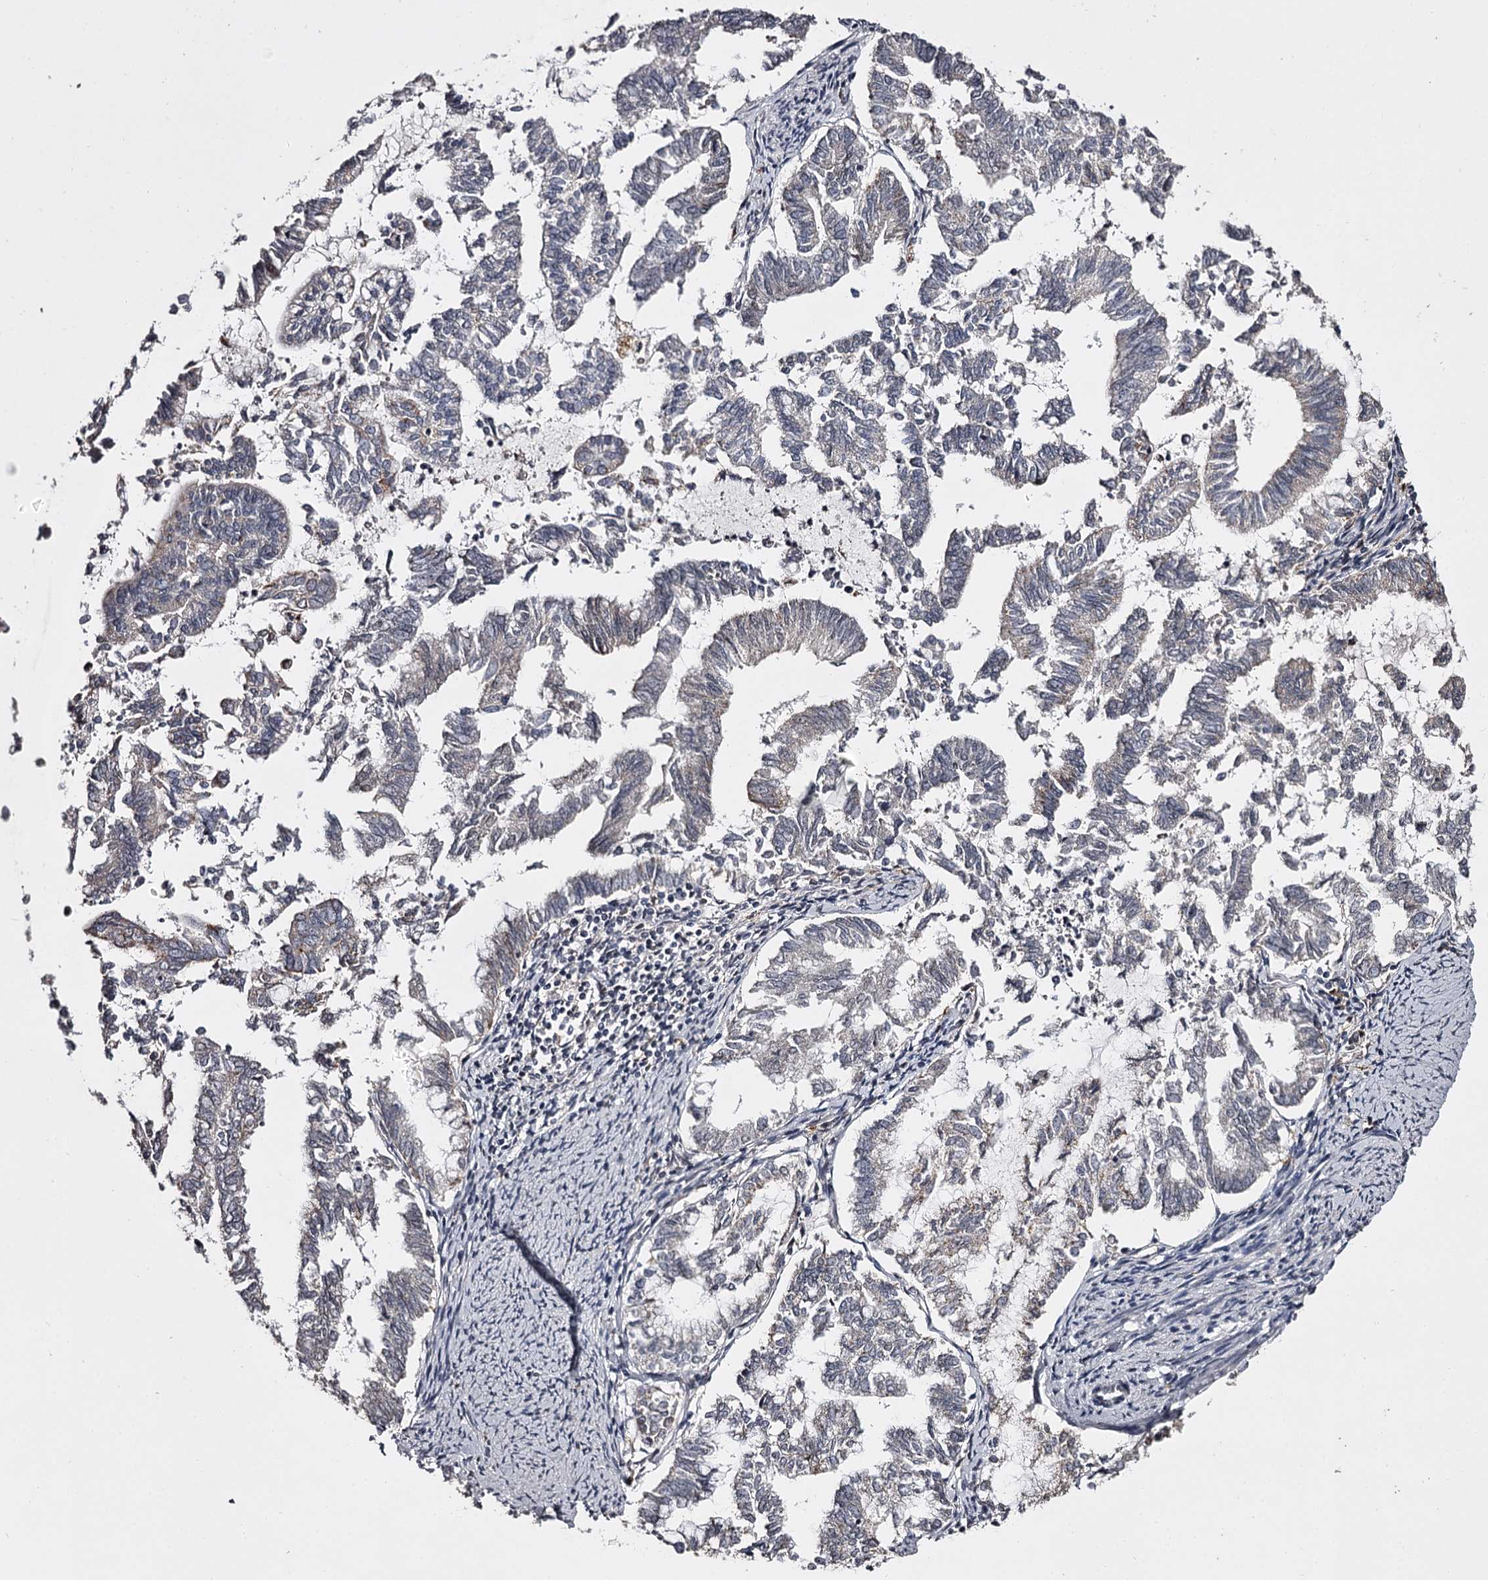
{"staining": {"intensity": "moderate", "quantity": "<25%", "location": "cytoplasmic/membranous"}, "tissue": "endometrial cancer", "cell_type": "Tumor cells", "image_type": "cancer", "snomed": [{"axis": "morphology", "description": "Adenocarcinoma, NOS"}, {"axis": "topography", "description": "Endometrium"}], "caption": "Protein expression by IHC exhibits moderate cytoplasmic/membranous staining in about <25% of tumor cells in endometrial cancer (adenocarcinoma).", "gene": "SLC32A1", "patient": {"sex": "female", "age": 79}}